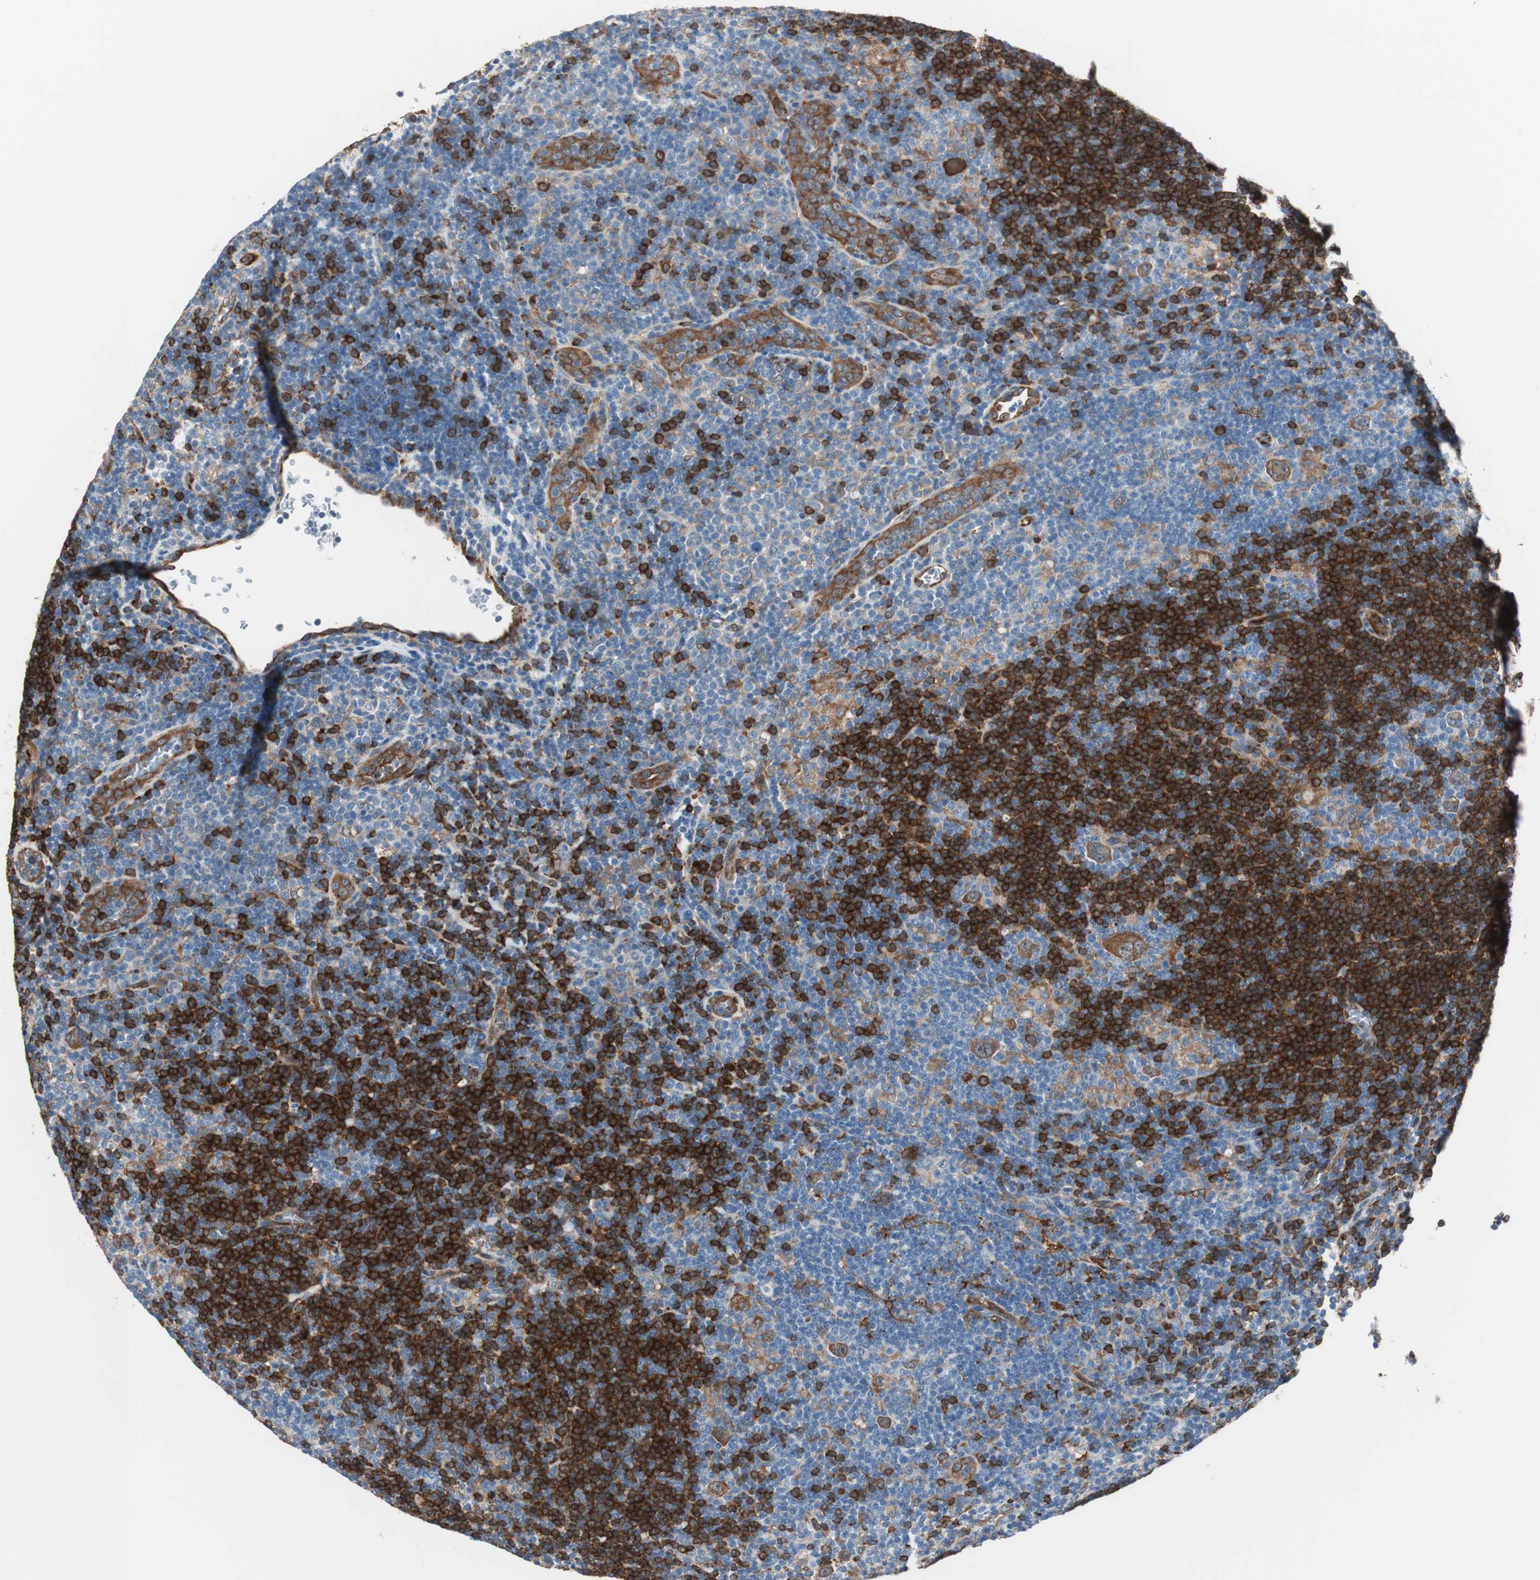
{"staining": {"intensity": "moderate", "quantity": ">75%", "location": "cytoplasmic/membranous"}, "tissue": "lymphoma", "cell_type": "Tumor cells", "image_type": "cancer", "snomed": [{"axis": "morphology", "description": "Hodgkin's disease, NOS"}, {"axis": "topography", "description": "Lymph node"}], "caption": "Hodgkin's disease was stained to show a protein in brown. There is medium levels of moderate cytoplasmic/membranous positivity in approximately >75% of tumor cells. Using DAB (3,3'-diaminobenzidine) (brown) and hematoxylin (blue) stains, captured at high magnification using brightfield microscopy.", "gene": "SWAP70", "patient": {"sex": "female", "age": 57}}